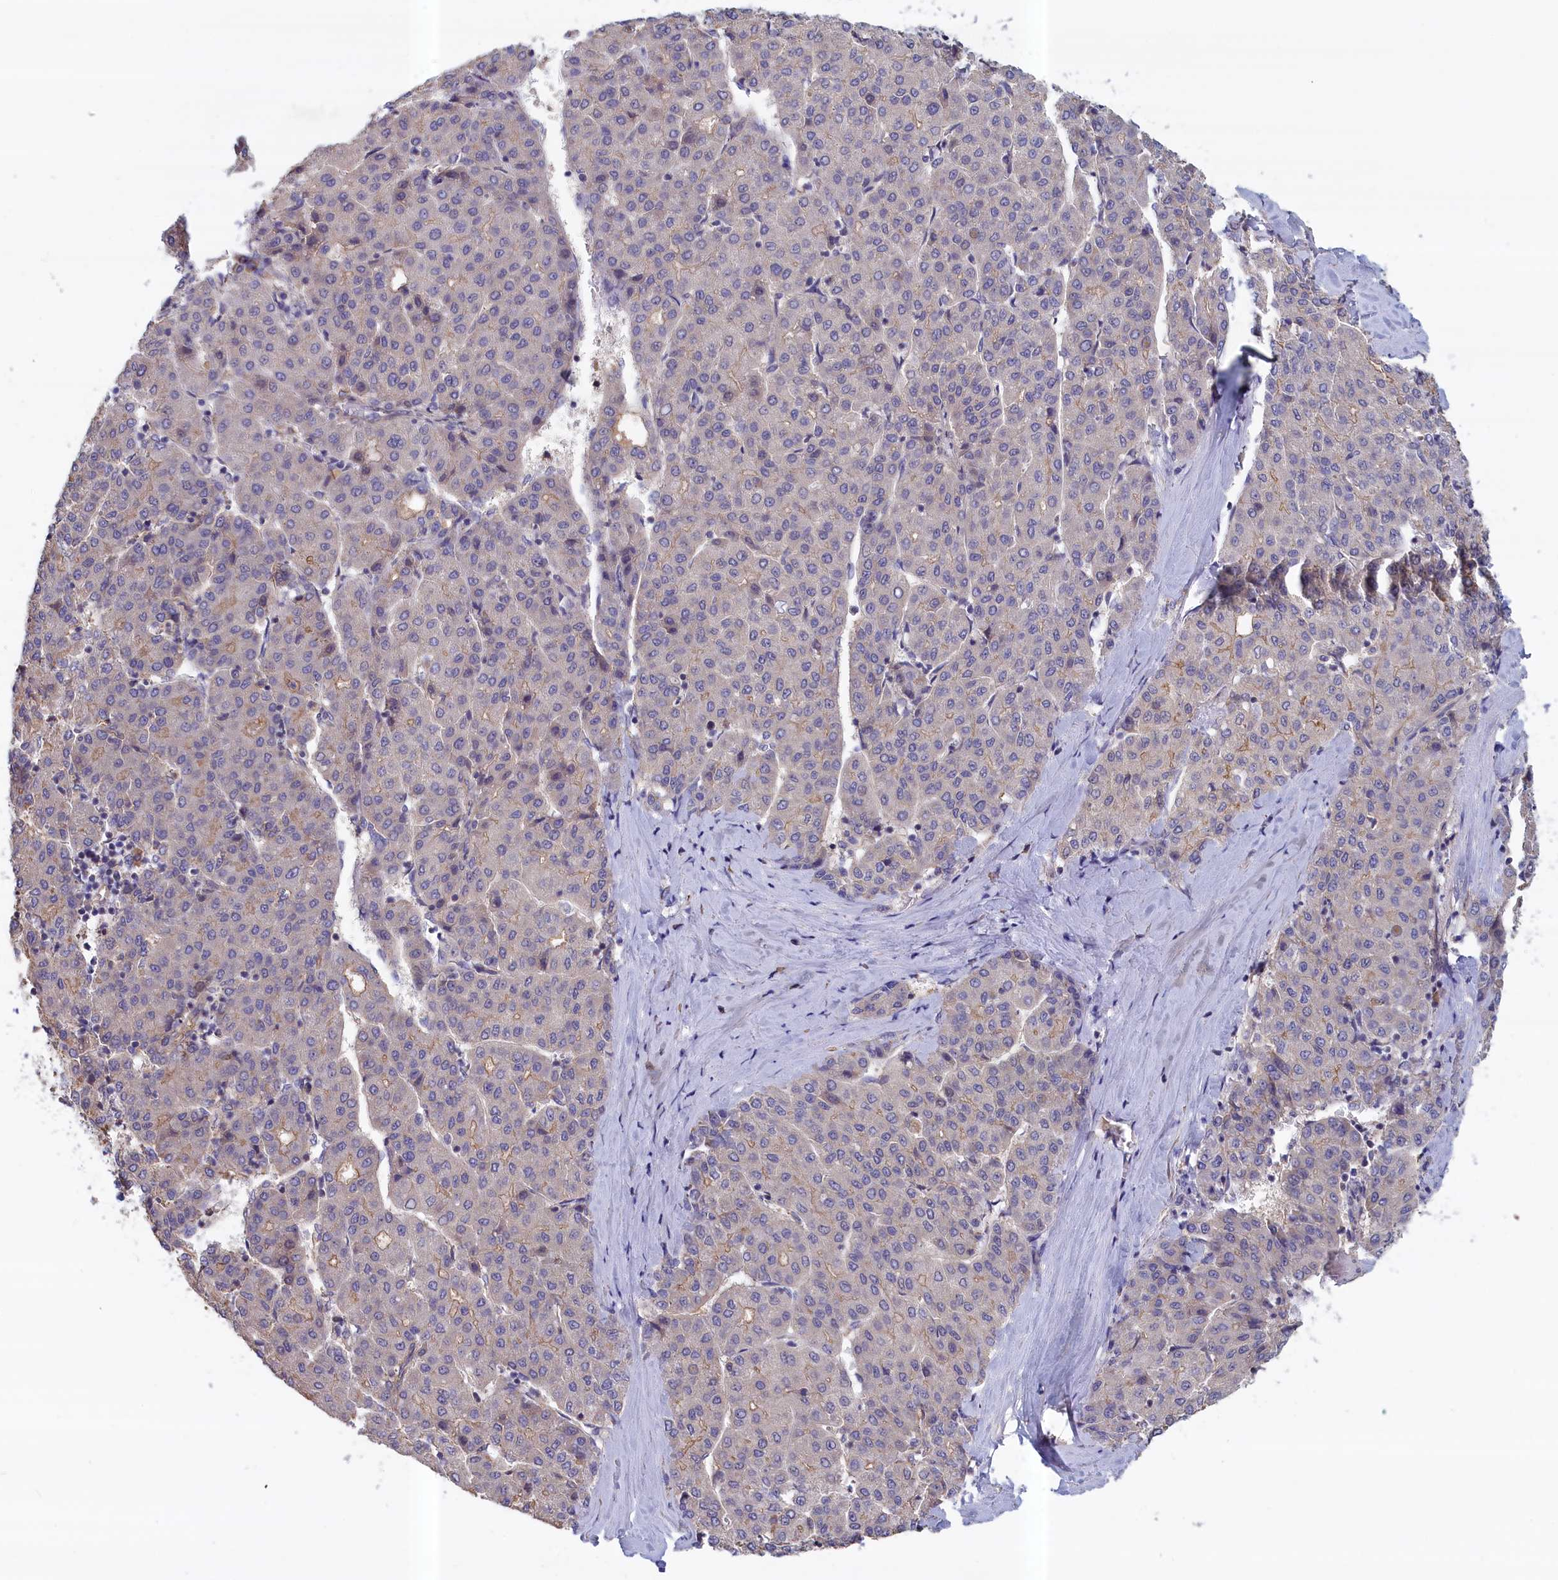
{"staining": {"intensity": "moderate", "quantity": "<25%", "location": "cytoplasmic/membranous"}, "tissue": "liver cancer", "cell_type": "Tumor cells", "image_type": "cancer", "snomed": [{"axis": "morphology", "description": "Carcinoma, Hepatocellular, NOS"}, {"axis": "topography", "description": "Liver"}], "caption": "A low amount of moderate cytoplasmic/membranous positivity is seen in approximately <25% of tumor cells in liver hepatocellular carcinoma tissue.", "gene": "ANKRD2", "patient": {"sex": "male", "age": 65}}